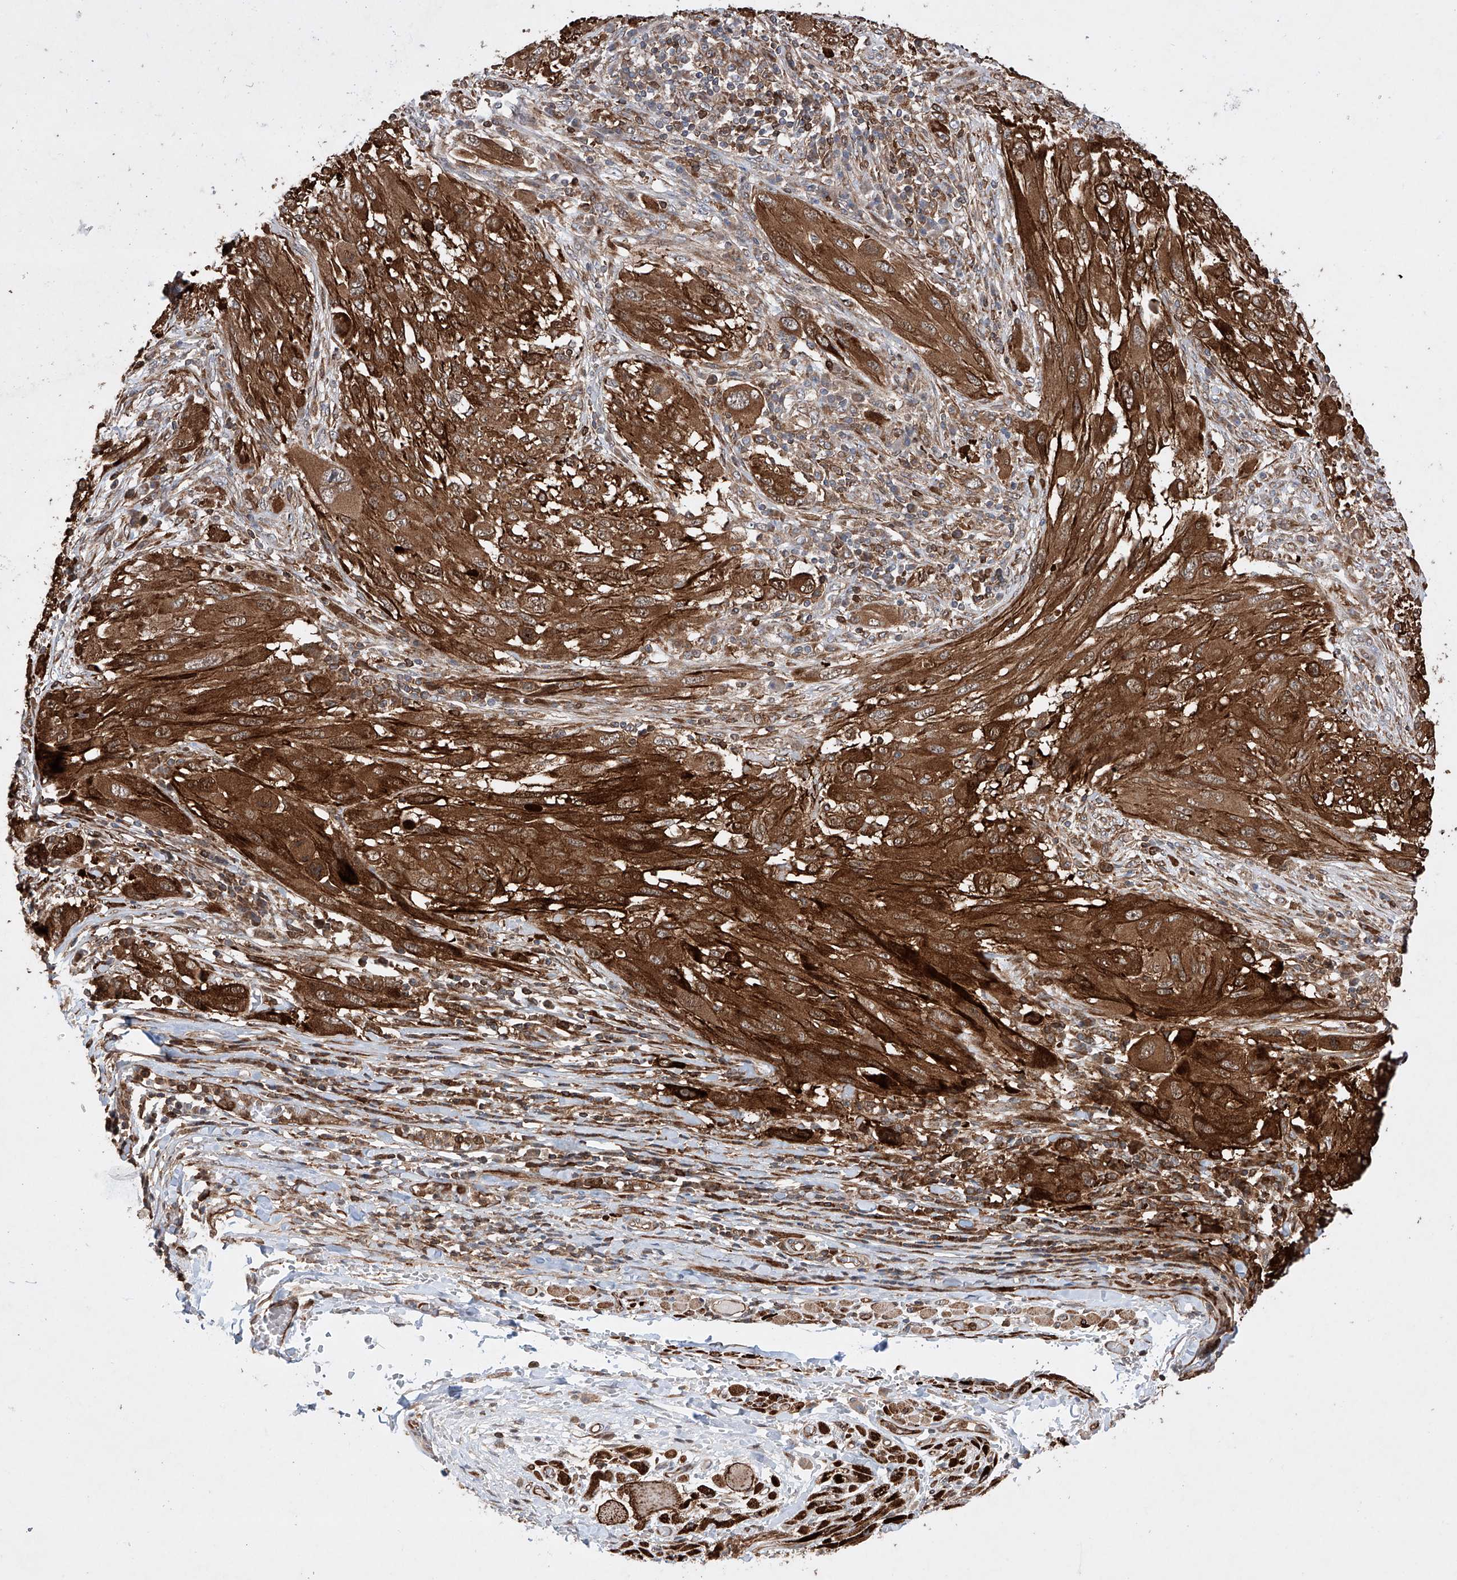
{"staining": {"intensity": "strong", "quantity": ">75%", "location": "cytoplasmic/membranous"}, "tissue": "melanoma", "cell_type": "Tumor cells", "image_type": "cancer", "snomed": [{"axis": "morphology", "description": "Malignant melanoma, NOS"}, {"axis": "topography", "description": "Skin"}], "caption": "Melanoma was stained to show a protein in brown. There is high levels of strong cytoplasmic/membranous positivity in approximately >75% of tumor cells. (IHC, brightfield microscopy, high magnification).", "gene": "TIMM23", "patient": {"sex": "female", "age": 91}}